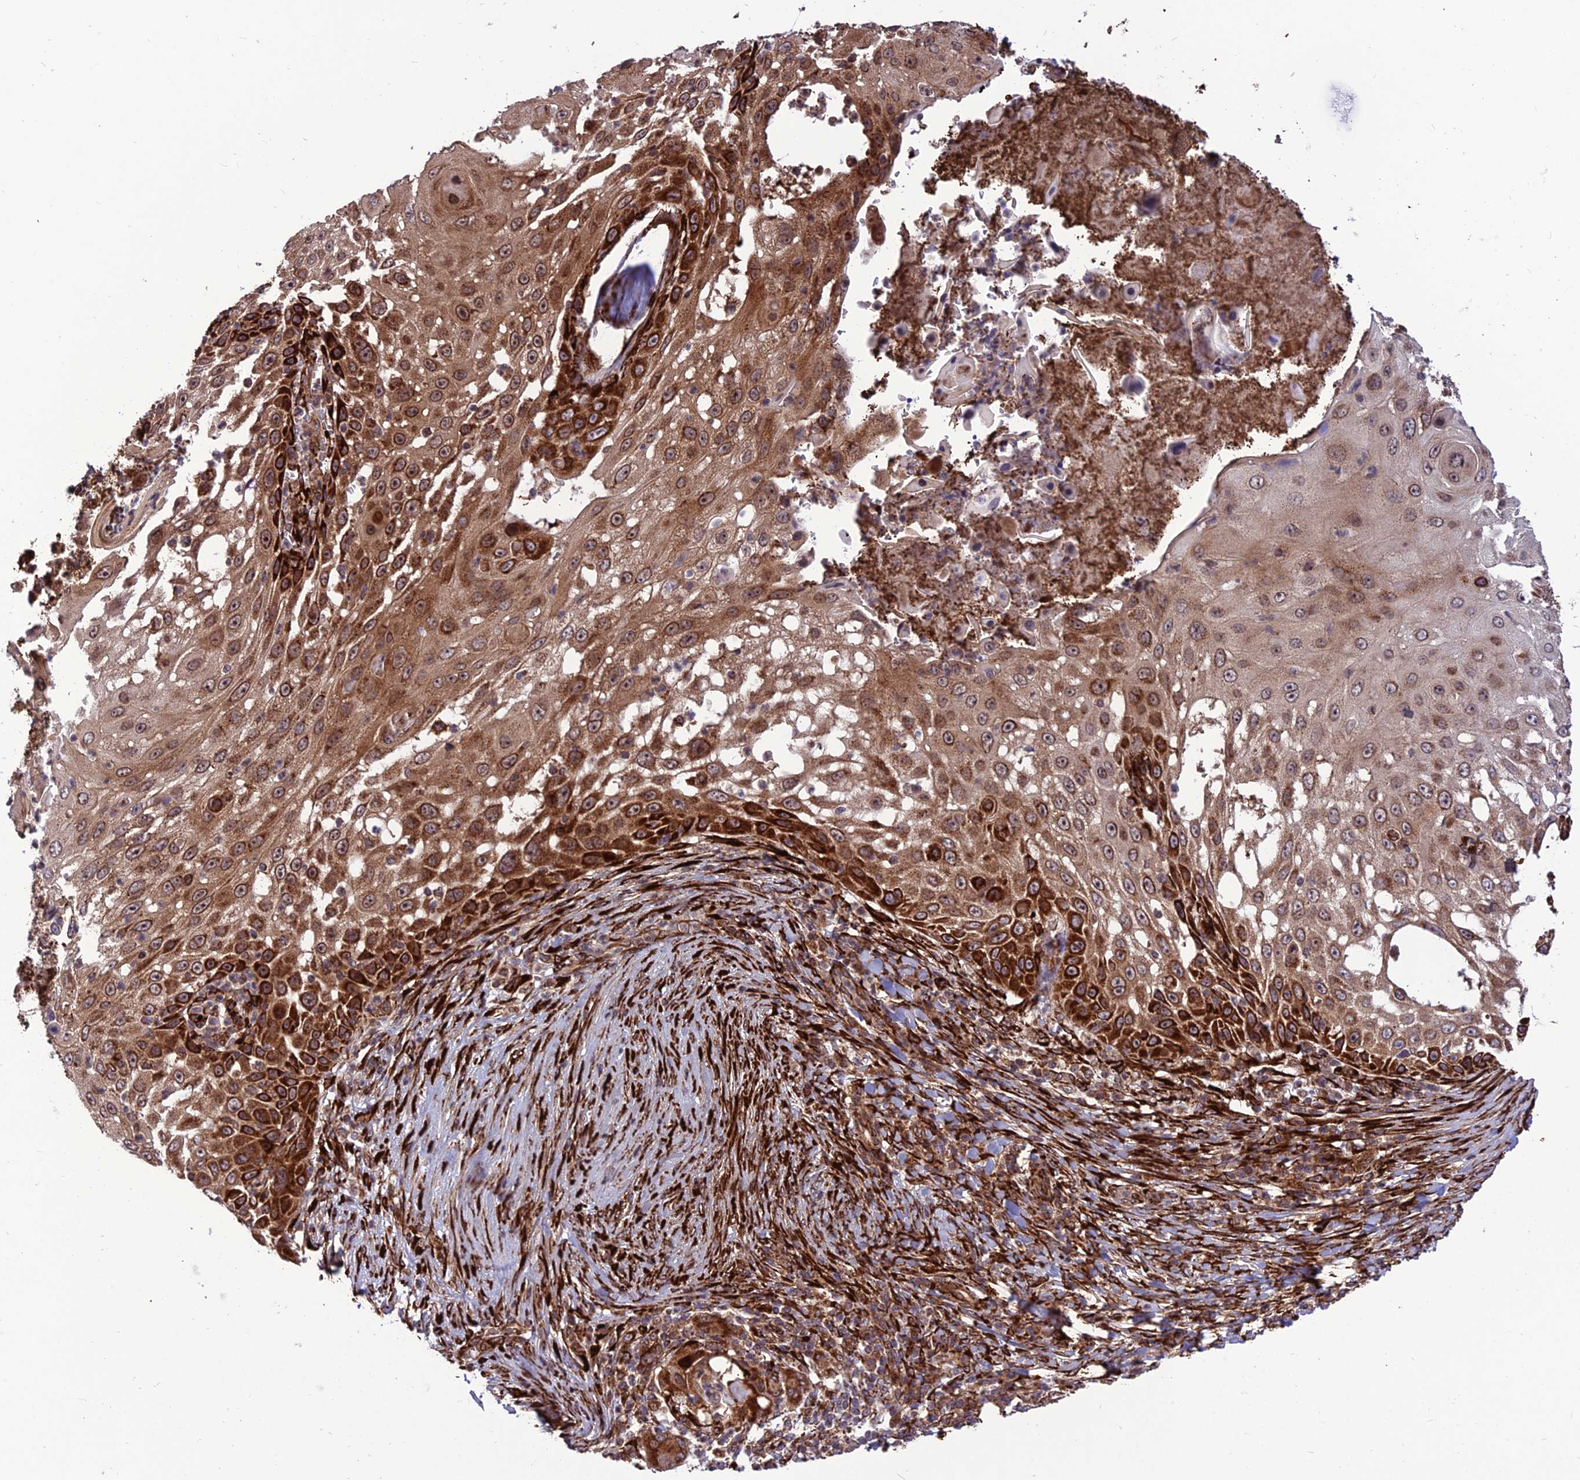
{"staining": {"intensity": "strong", "quantity": ">75%", "location": "cytoplasmic/membranous,nuclear"}, "tissue": "skin cancer", "cell_type": "Tumor cells", "image_type": "cancer", "snomed": [{"axis": "morphology", "description": "Squamous cell carcinoma, NOS"}, {"axis": "topography", "description": "Skin"}], "caption": "Immunohistochemistry image of skin cancer stained for a protein (brown), which reveals high levels of strong cytoplasmic/membranous and nuclear expression in about >75% of tumor cells.", "gene": "CRTAP", "patient": {"sex": "female", "age": 44}}